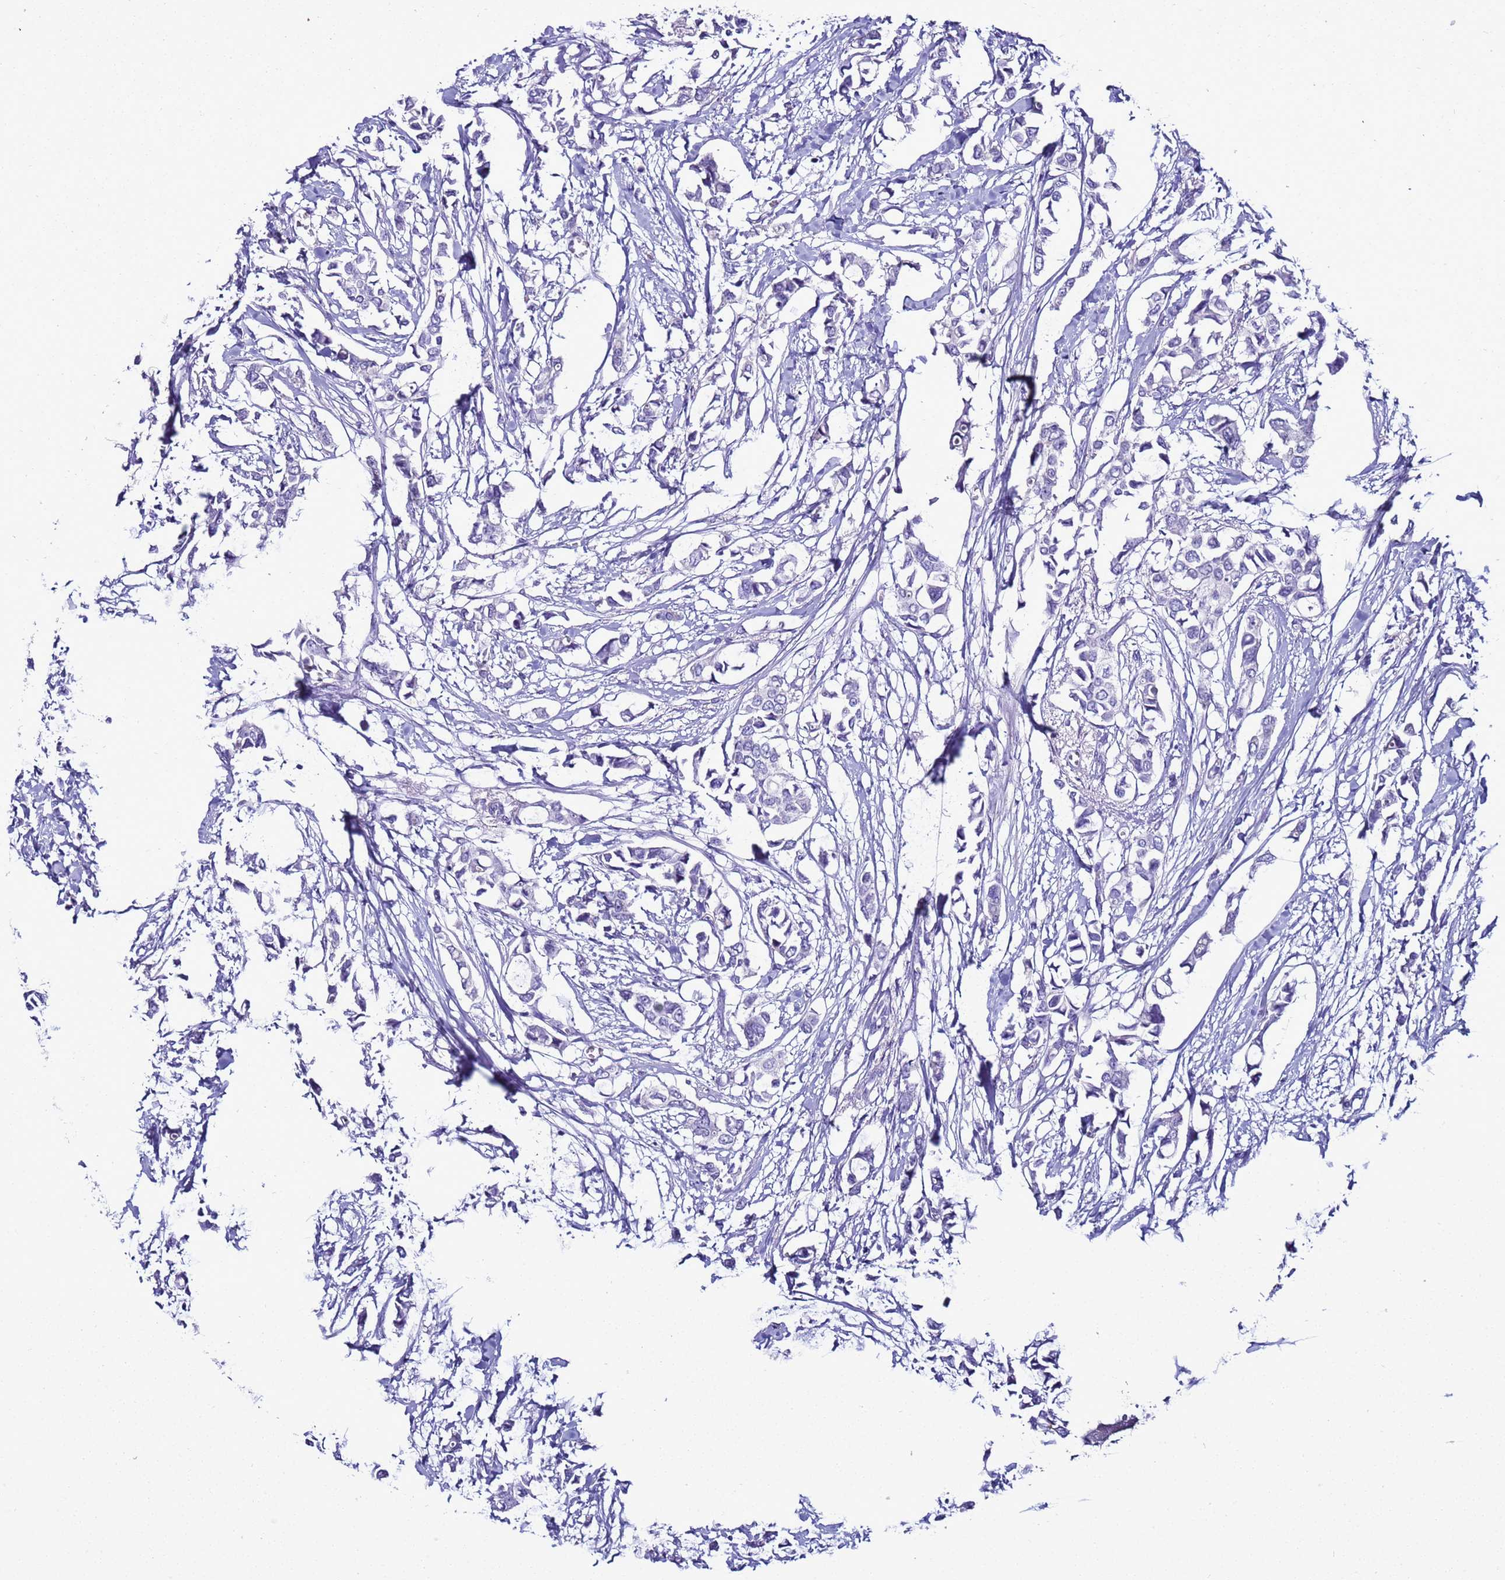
{"staining": {"intensity": "negative", "quantity": "none", "location": "none"}, "tissue": "breast cancer", "cell_type": "Tumor cells", "image_type": "cancer", "snomed": [{"axis": "morphology", "description": "Duct carcinoma"}, {"axis": "topography", "description": "Breast"}], "caption": "IHC of human breast invasive ductal carcinoma reveals no staining in tumor cells.", "gene": "LCMT1", "patient": {"sex": "female", "age": 41}}